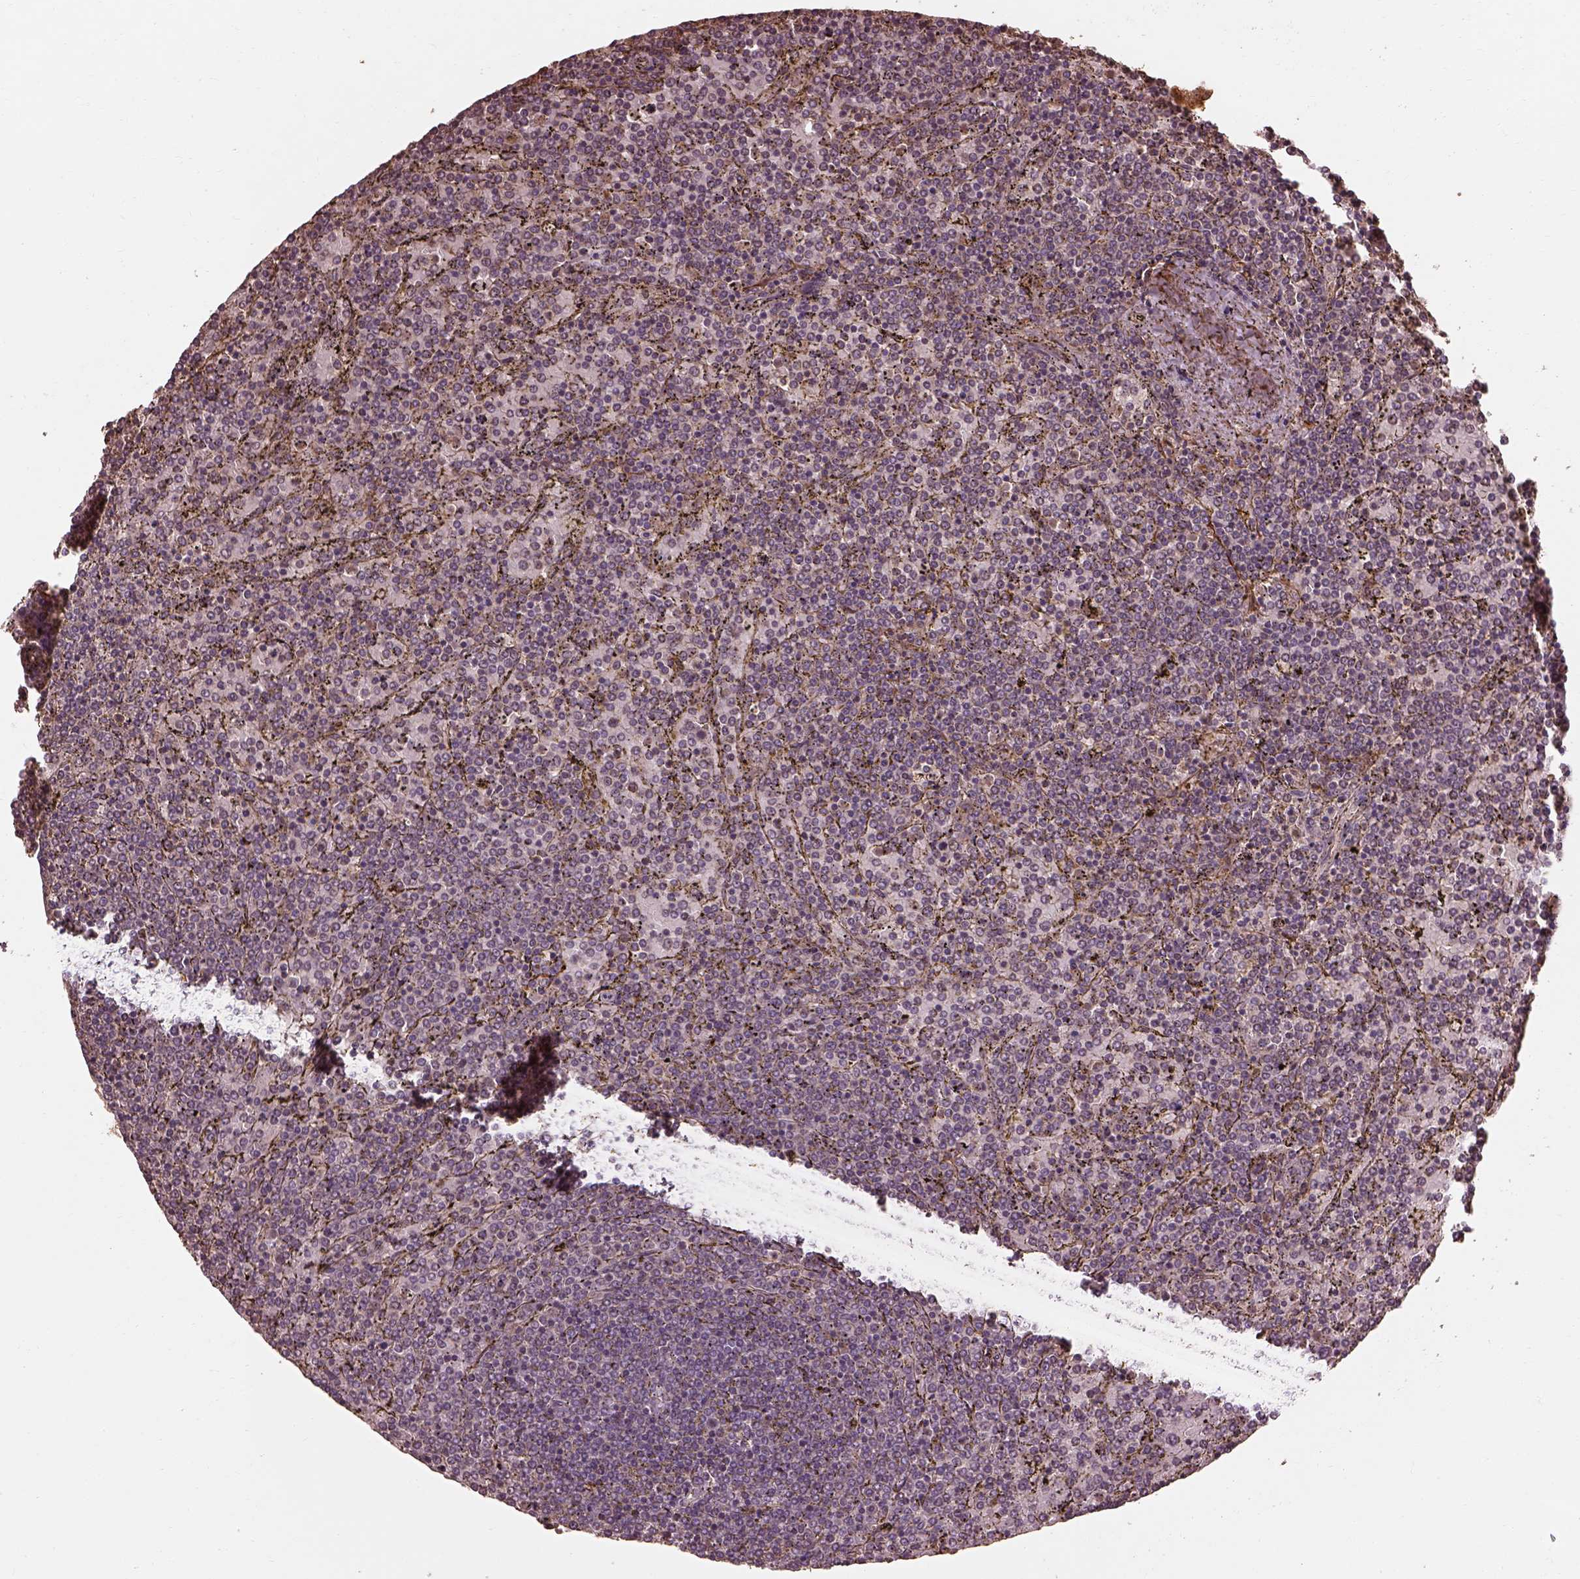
{"staining": {"intensity": "negative", "quantity": "none", "location": "none"}, "tissue": "lymphoma", "cell_type": "Tumor cells", "image_type": "cancer", "snomed": [{"axis": "morphology", "description": "Malignant lymphoma, non-Hodgkin's type, Low grade"}, {"axis": "topography", "description": "Spleen"}], "caption": "An image of malignant lymphoma, non-Hodgkin's type (low-grade) stained for a protein shows no brown staining in tumor cells.", "gene": "METTL4", "patient": {"sex": "female", "age": 77}}